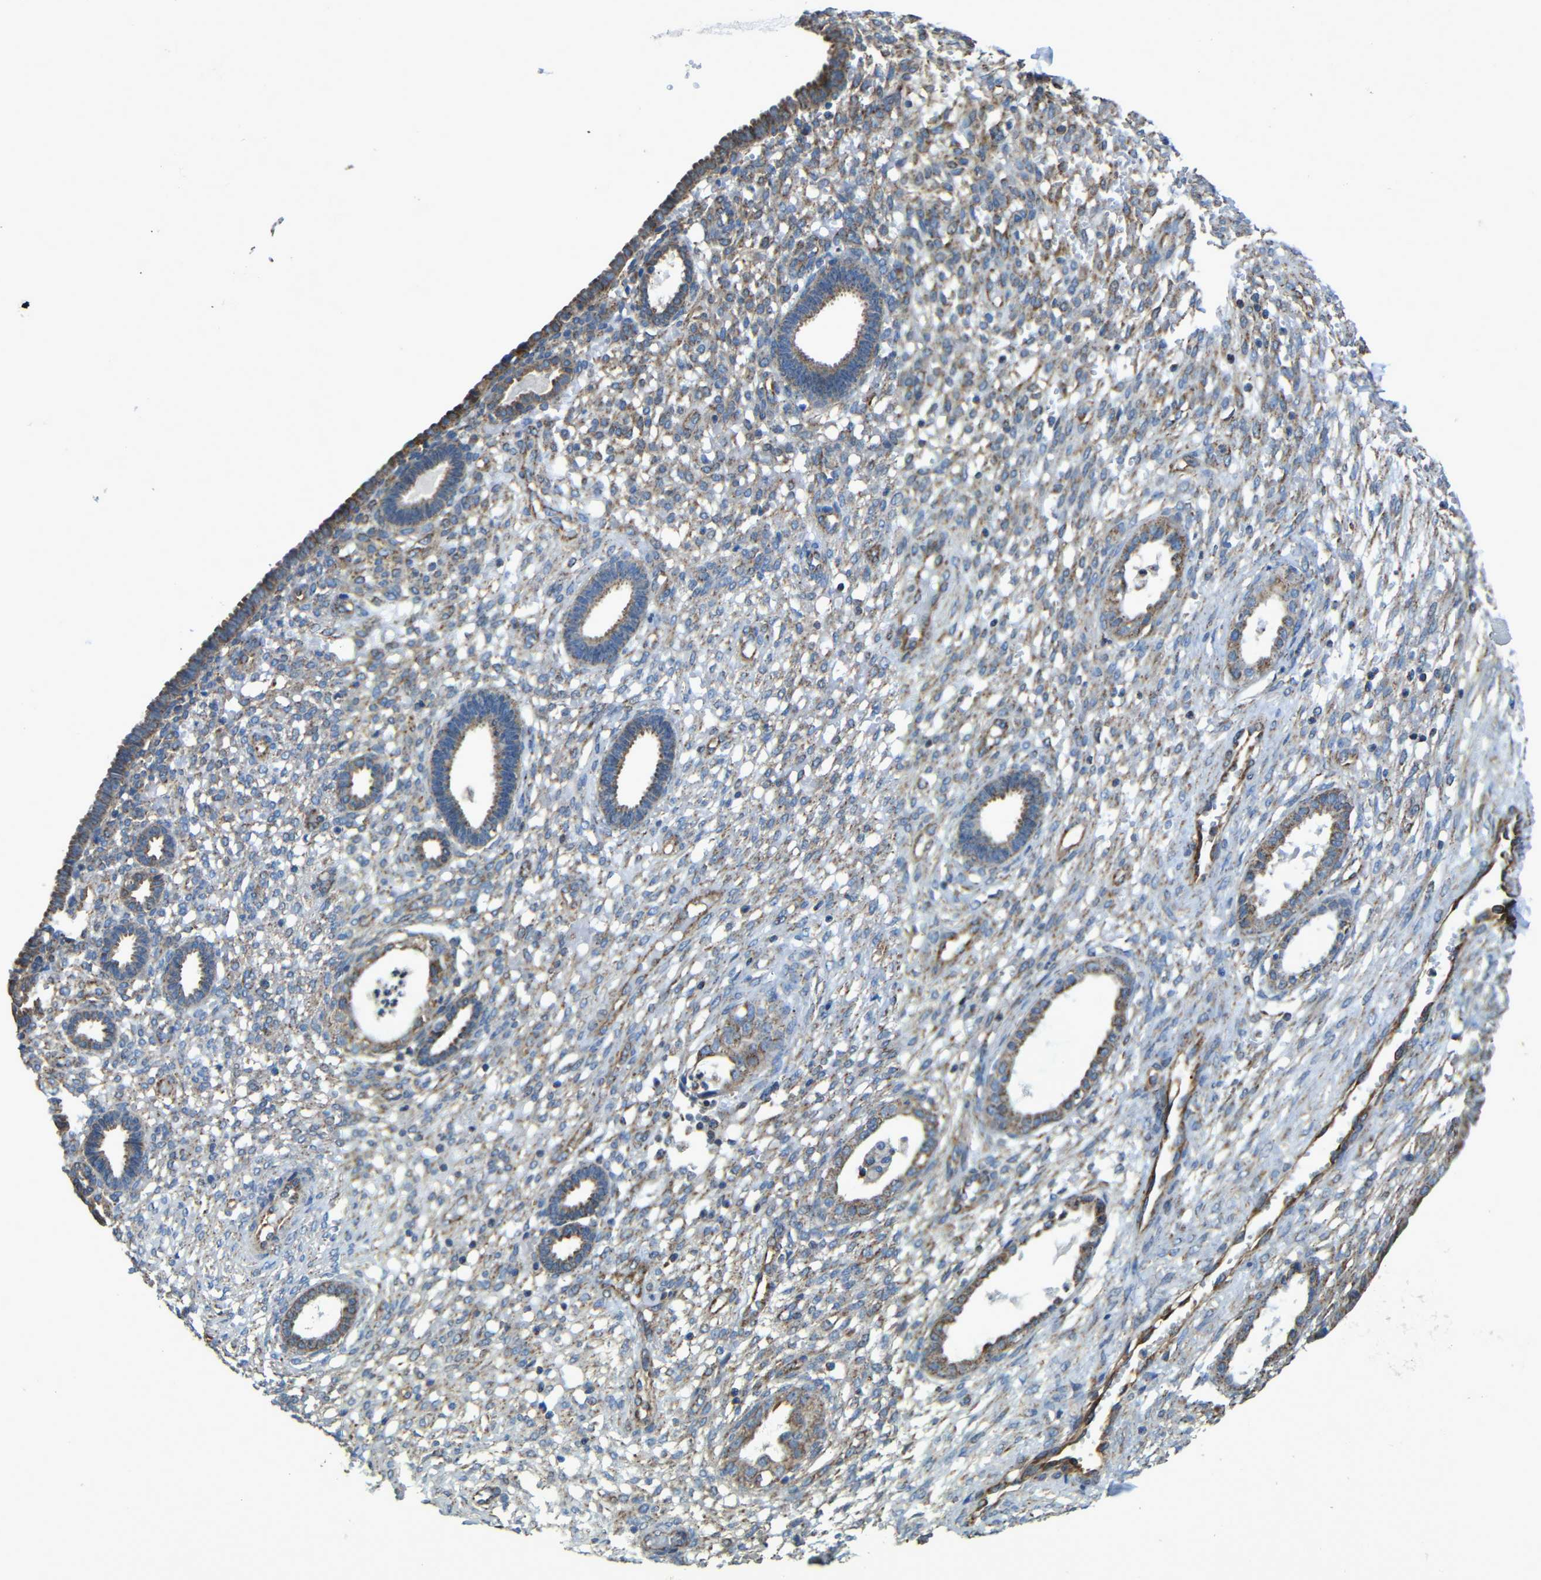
{"staining": {"intensity": "weak", "quantity": ">75%", "location": "cytoplasmic/membranous"}, "tissue": "endometrium", "cell_type": "Cells in endometrial stroma", "image_type": "normal", "snomed": [{"axis": "morphology", "description": "Normal tissue, NOS"}, {"axis": "topography", "description": "Endometrium"}], "caption": "Cells in endometrial stroma display low levels of weak cytoplasmic/membranous expression in approximately >75% of cells in benign endometrium.", "gene": "INTS6L", "patient": {"sex": "female", "age": 61}}